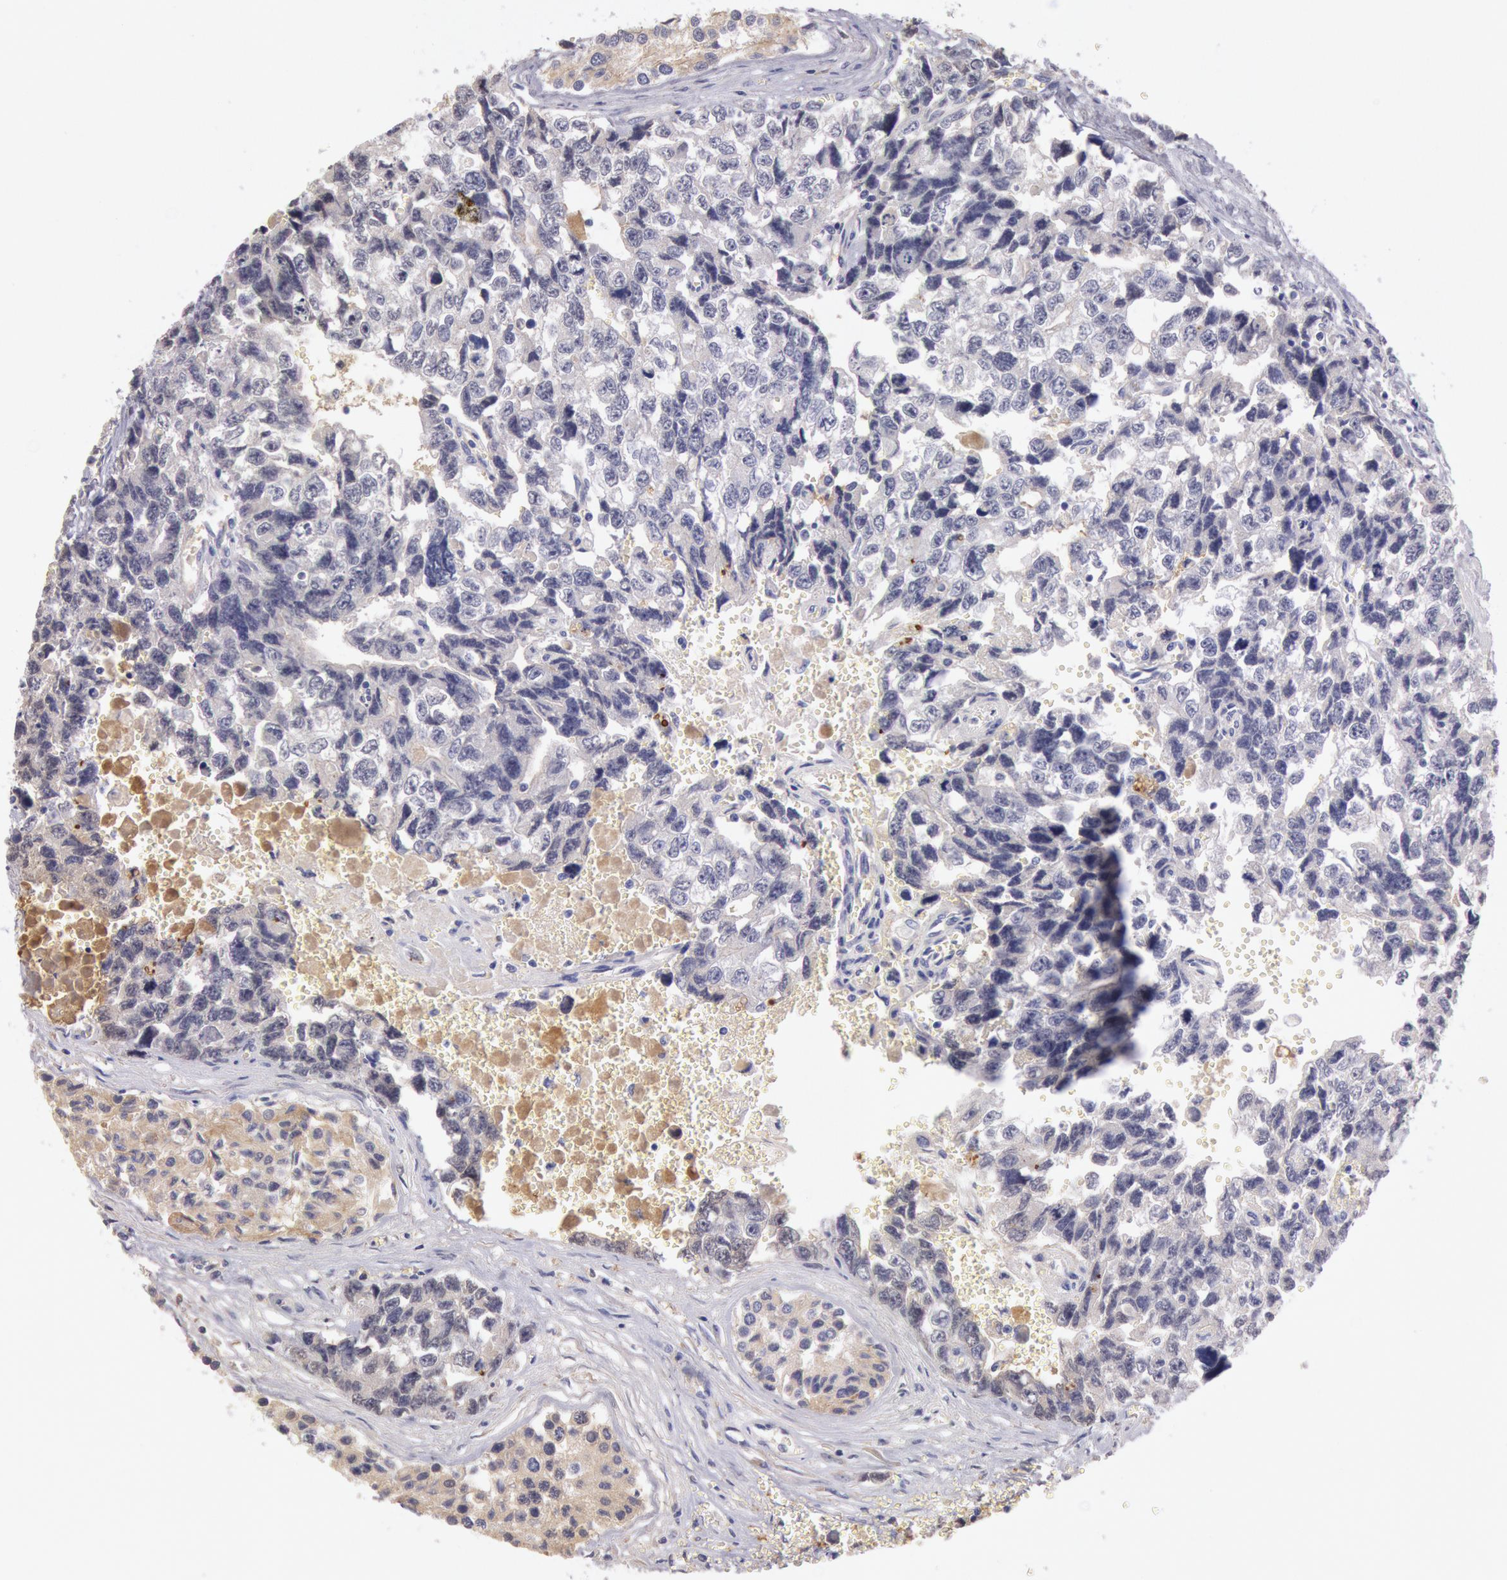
{"staining": {"intensity": "negative", "quantity": "none", "location": "none"}, "tissue": "testis cancer", "cell_type": "Tumor cells", "image_type": "cancer", "snomed": [{"axis": "morphology", "description": "Carcinoma, Embryonal, NOS"}, {"axis": "topography", "description": "Testis"}], "caption": "Immunohistochemistry image of human embryonal carcinoma (testis) stained for a protein (brown), which demonstrates no staining in tumor cells.", "gene": "C1R", "patient": {"sex": "male", "age": 31}}